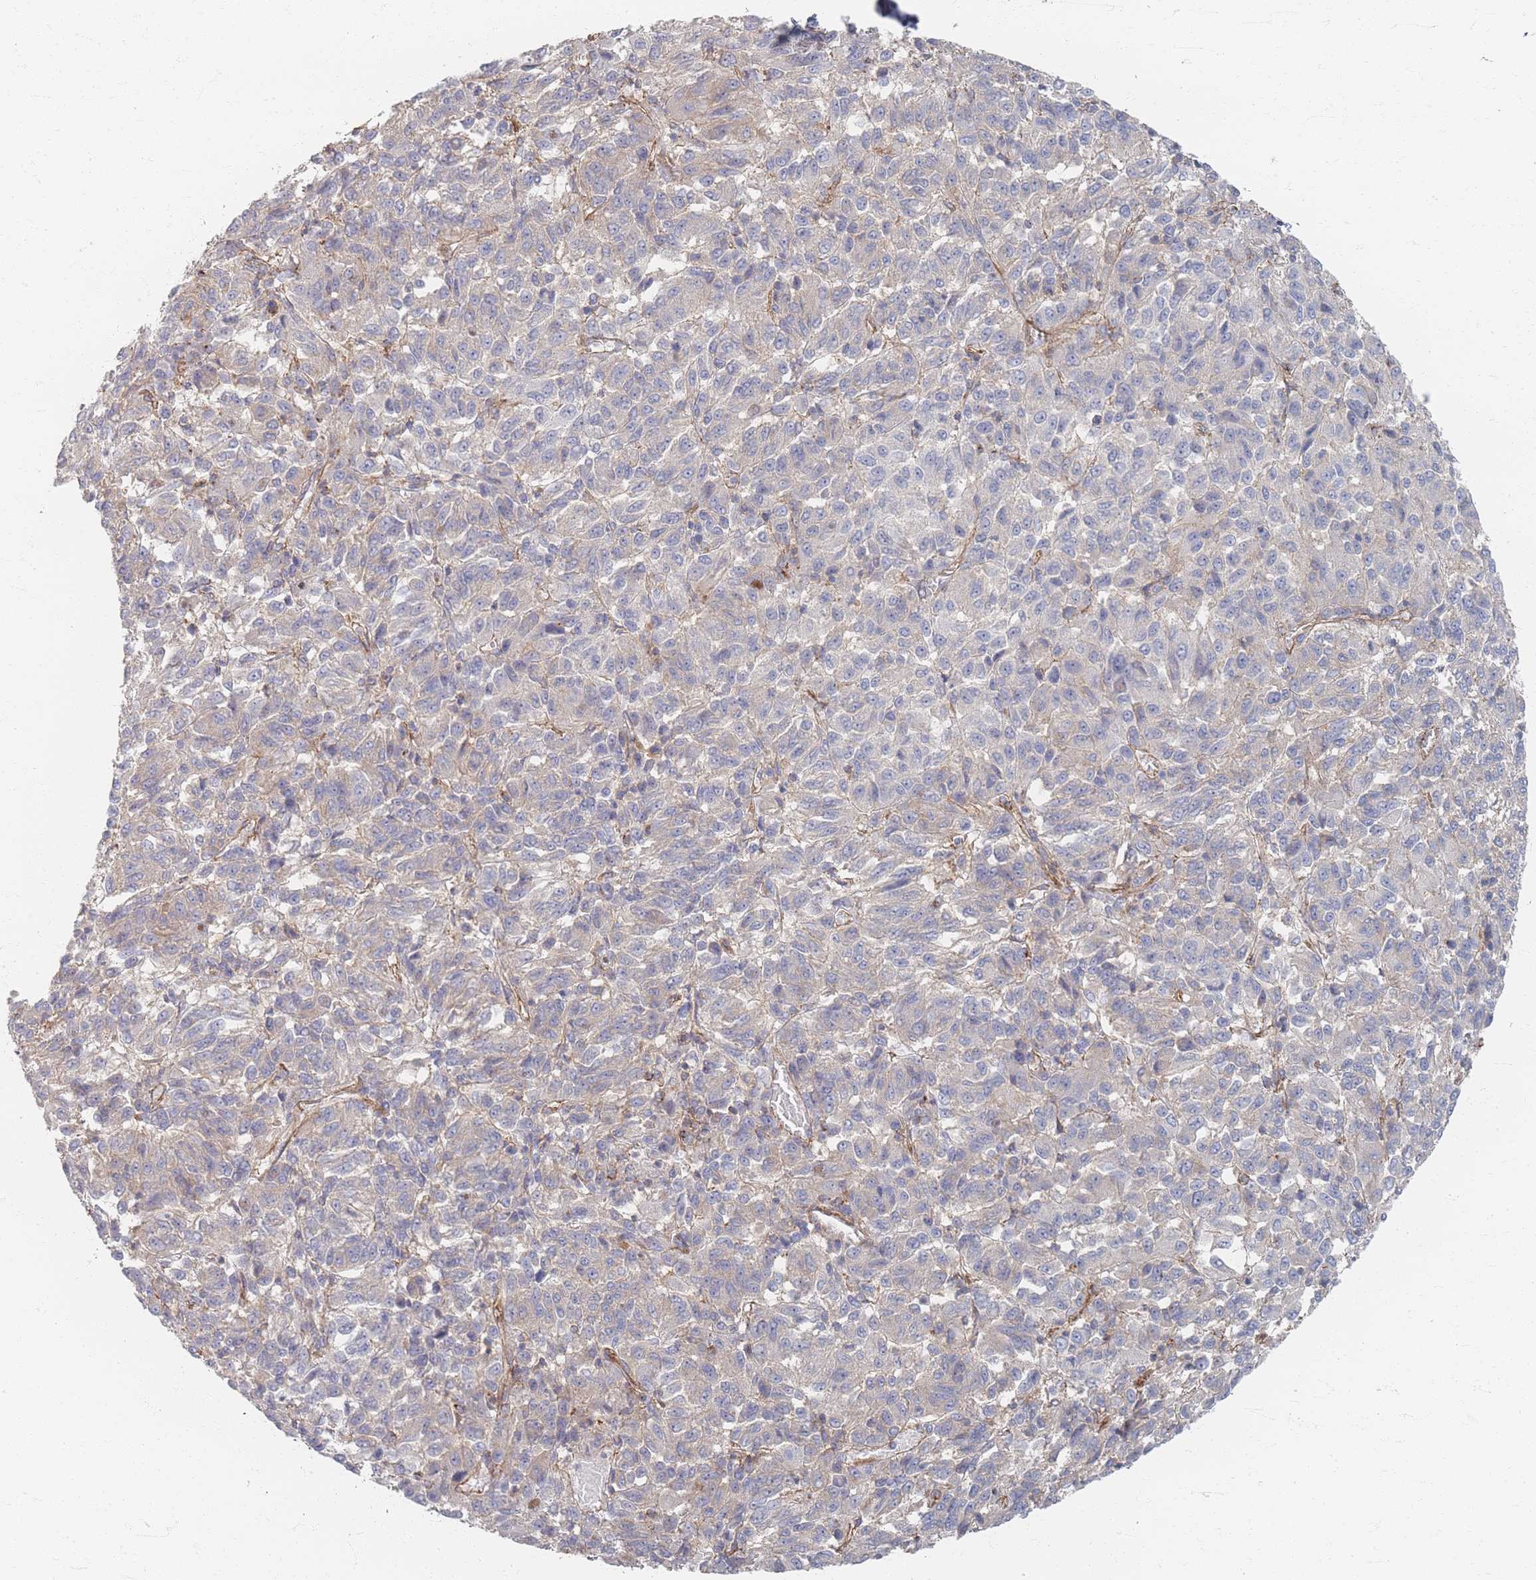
{"staining": {"intensity": "negative", "quantity": "none", "location": "none"}, "tissue": "melanoma", "cell_type": "Tumor cells", "image_type": "cancer", "snomed": [{"axis": "morphology", "description": "Malignant melanoma, Metastatic site"}, {"axis": "topography", "description": "Lung"}], "caption": "IHC of malignant melanoma (metastatic site) shows no positivity in tumor cells.", "gene": "GNB1", "patient": {"sex": "male", "age": 64}}